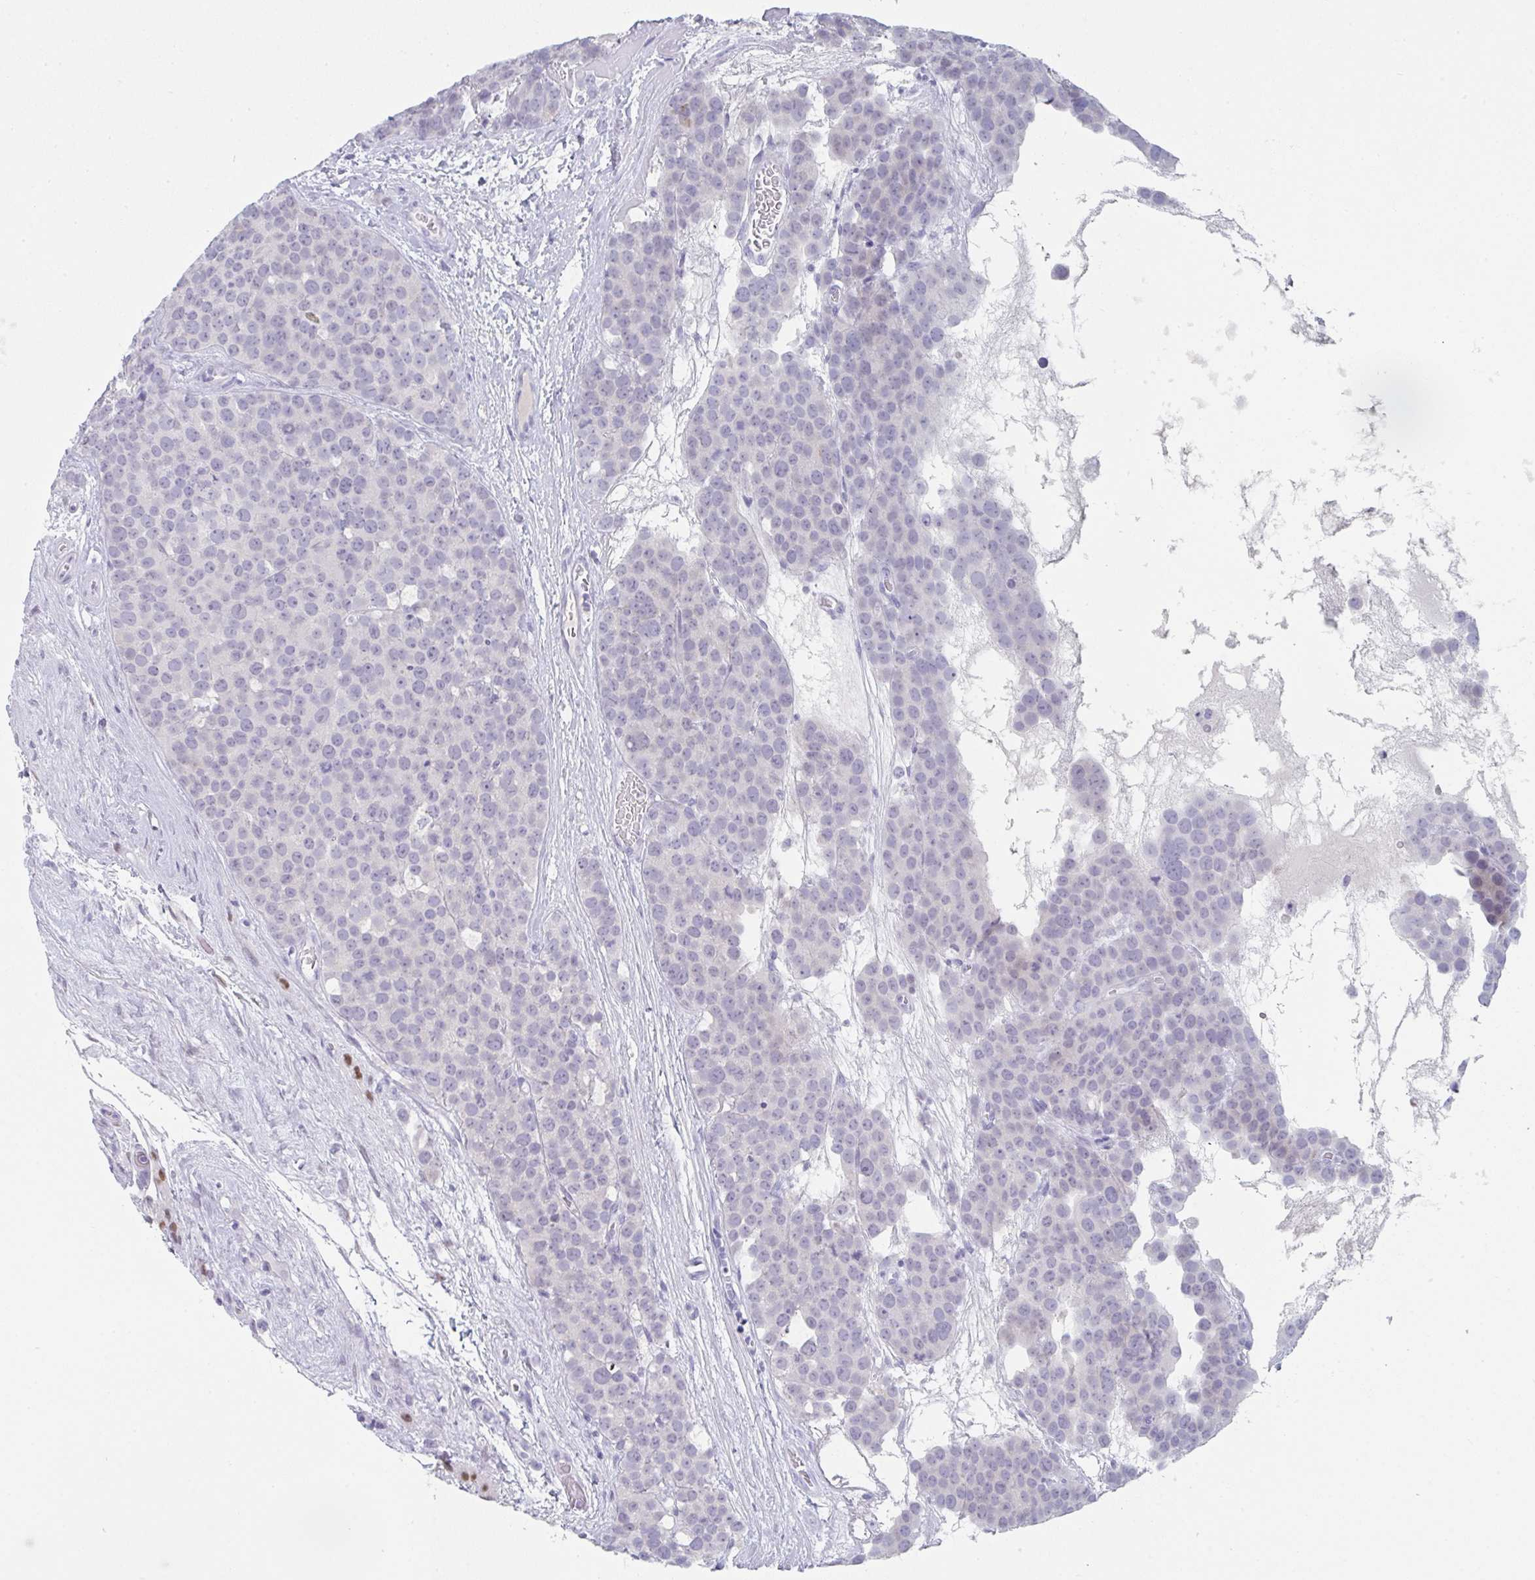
{"staining": {"intensity": "negative", "quantity": "none", "location": "none"}, "tissue": "testis cancer", "cell_type": "Tumor cells", "image_type": "cancer", "snomed": [{"axis": "morphology", "description": "Seminoma, NOS"}, {"axis": "topography", "description": "Testis"}], "caption": "Tumor cells show no significant protein staining in testis seminoma.", "gene": "RUBCN", "patient": {"sex": "male", "age": 71}}